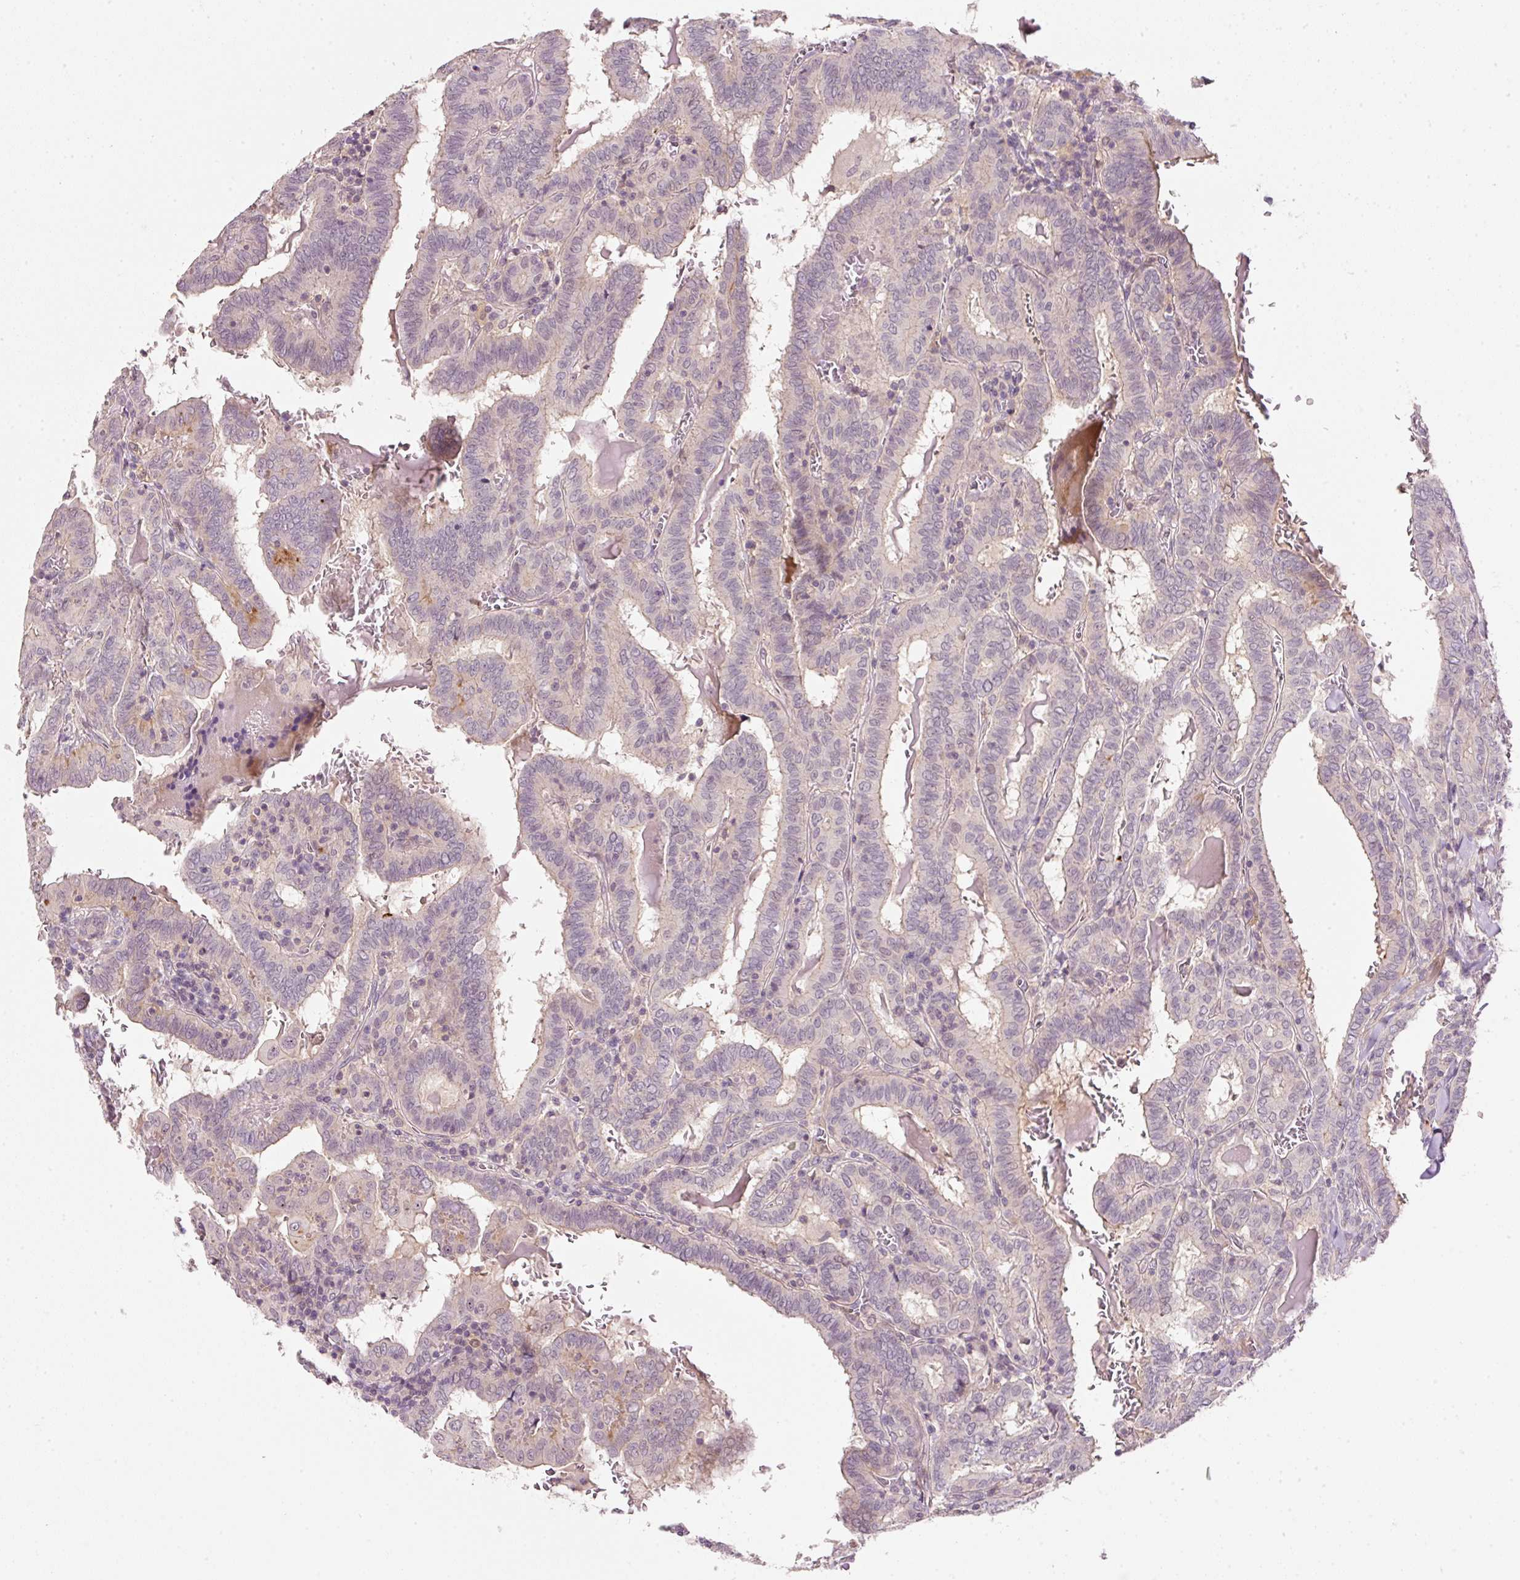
{"staining": {"intensity": "weak", "quantity": "<25%", "location": "cytoplasmic/membranous"}, "tissue": "thyroid cancer", "cell_type": "Tumor cells", "image_type": "cancer", "snomed": [{"axis": "morphology", "description": "Papillary adenocarcinoma, NOS"}, {"axis": "topography", "description": "Thyroid gland"}], "caption": "A micrograph of thyroid cancer (papillary adenocarcinoma) stained for a protein reveals no brown staining in tumor cells.", "gene": "TIRAP", "patient": {"sex": "female", "age": 72}}